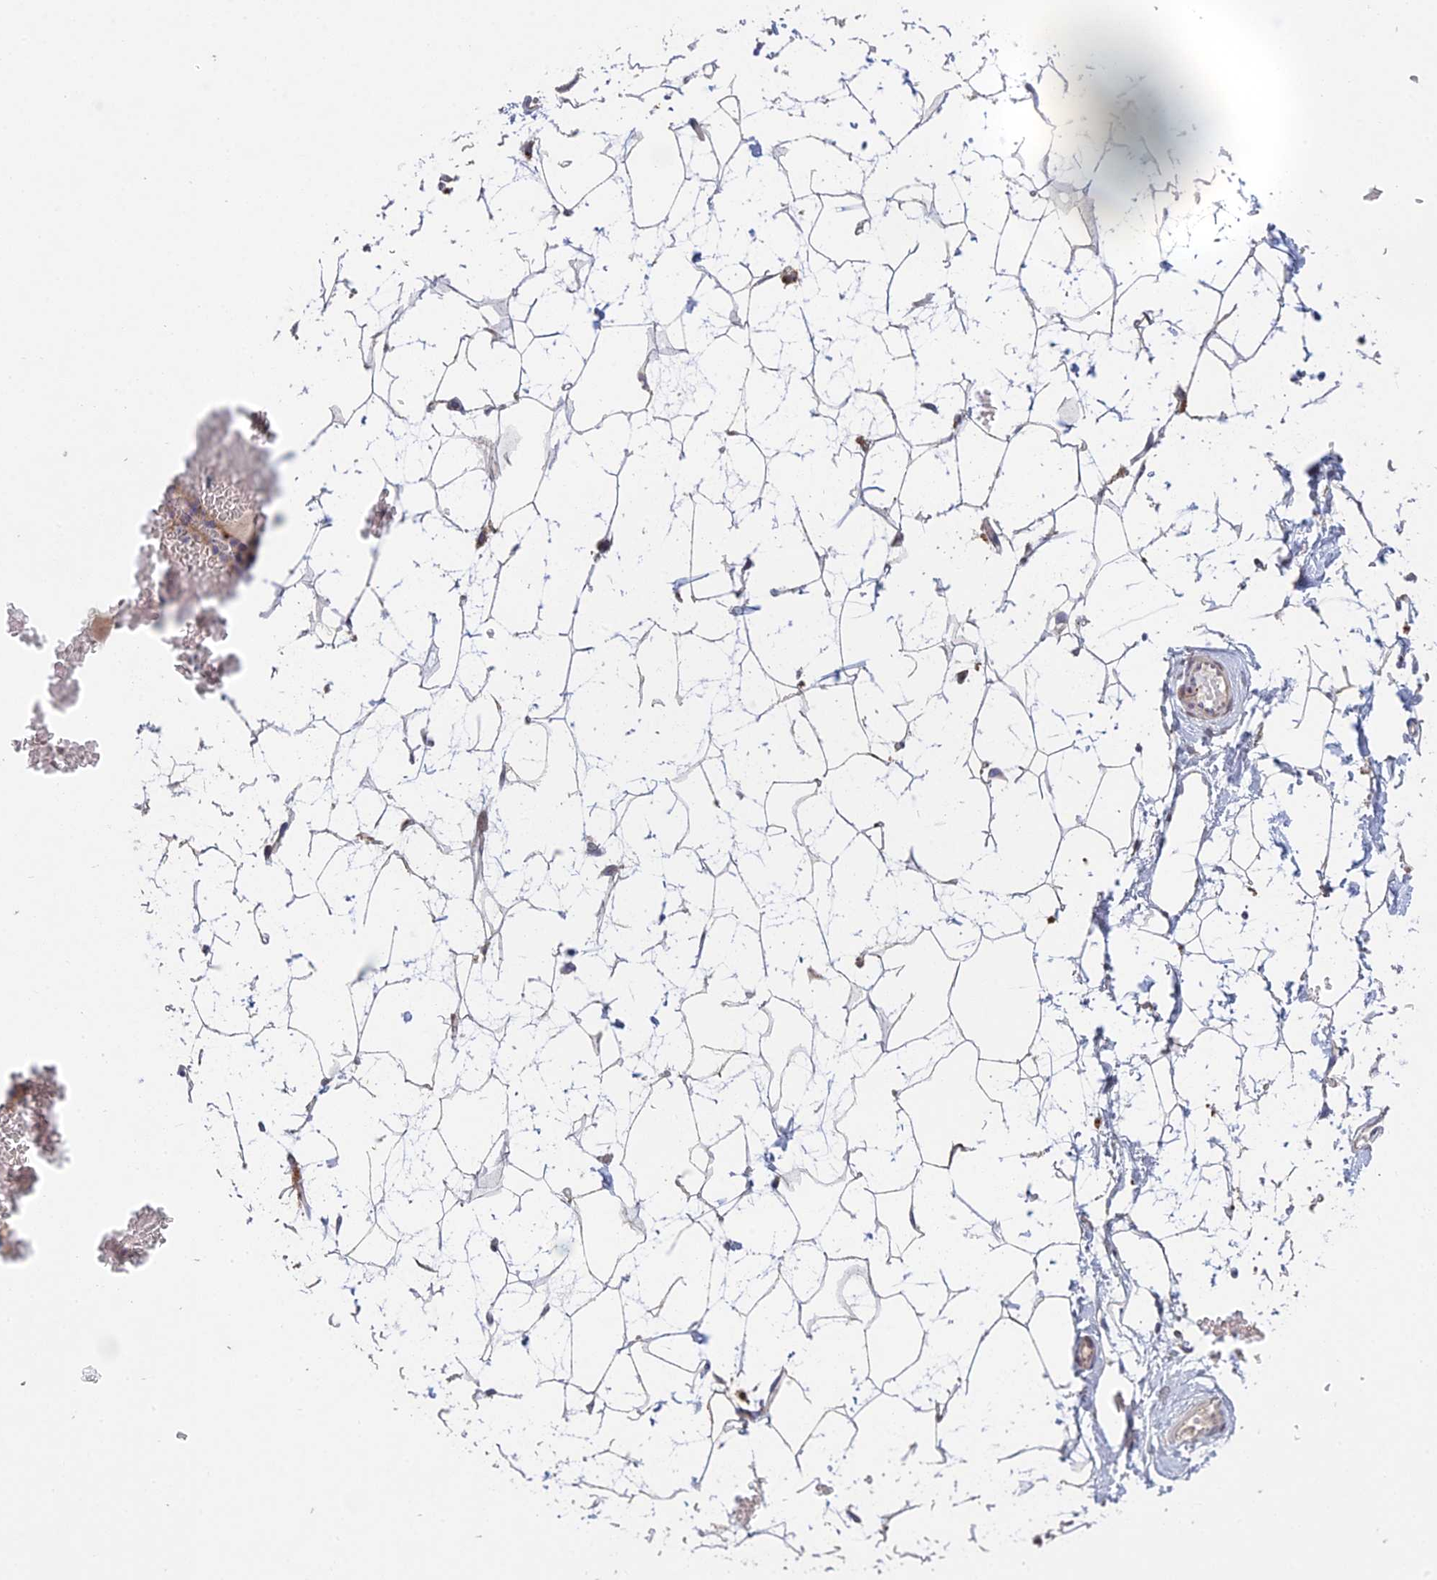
{"staining": {"intensity": "weak", "quantity": "25%-75%", "location": "cytoplasmic/membranous"}, "tissue": "breast", "cell_type": "Adipocytes", "image_type": "normal", "snomed": [{"axis": "morphology", "description": "Normal tissue, NOS"}, {"axis": "morphology", "description": "Adenoma, NOS"}, {"axis": "topography", "description": "Breast"}], "caption": "An immunohistochemistry micrograph of benign tissue is shown. Protein staining in brown highlights weak cytoplasmic/membranous positivity in breast within adipocytes.", "gene": "FOXS1", "patient": {"sex": "female", "age": 23}}